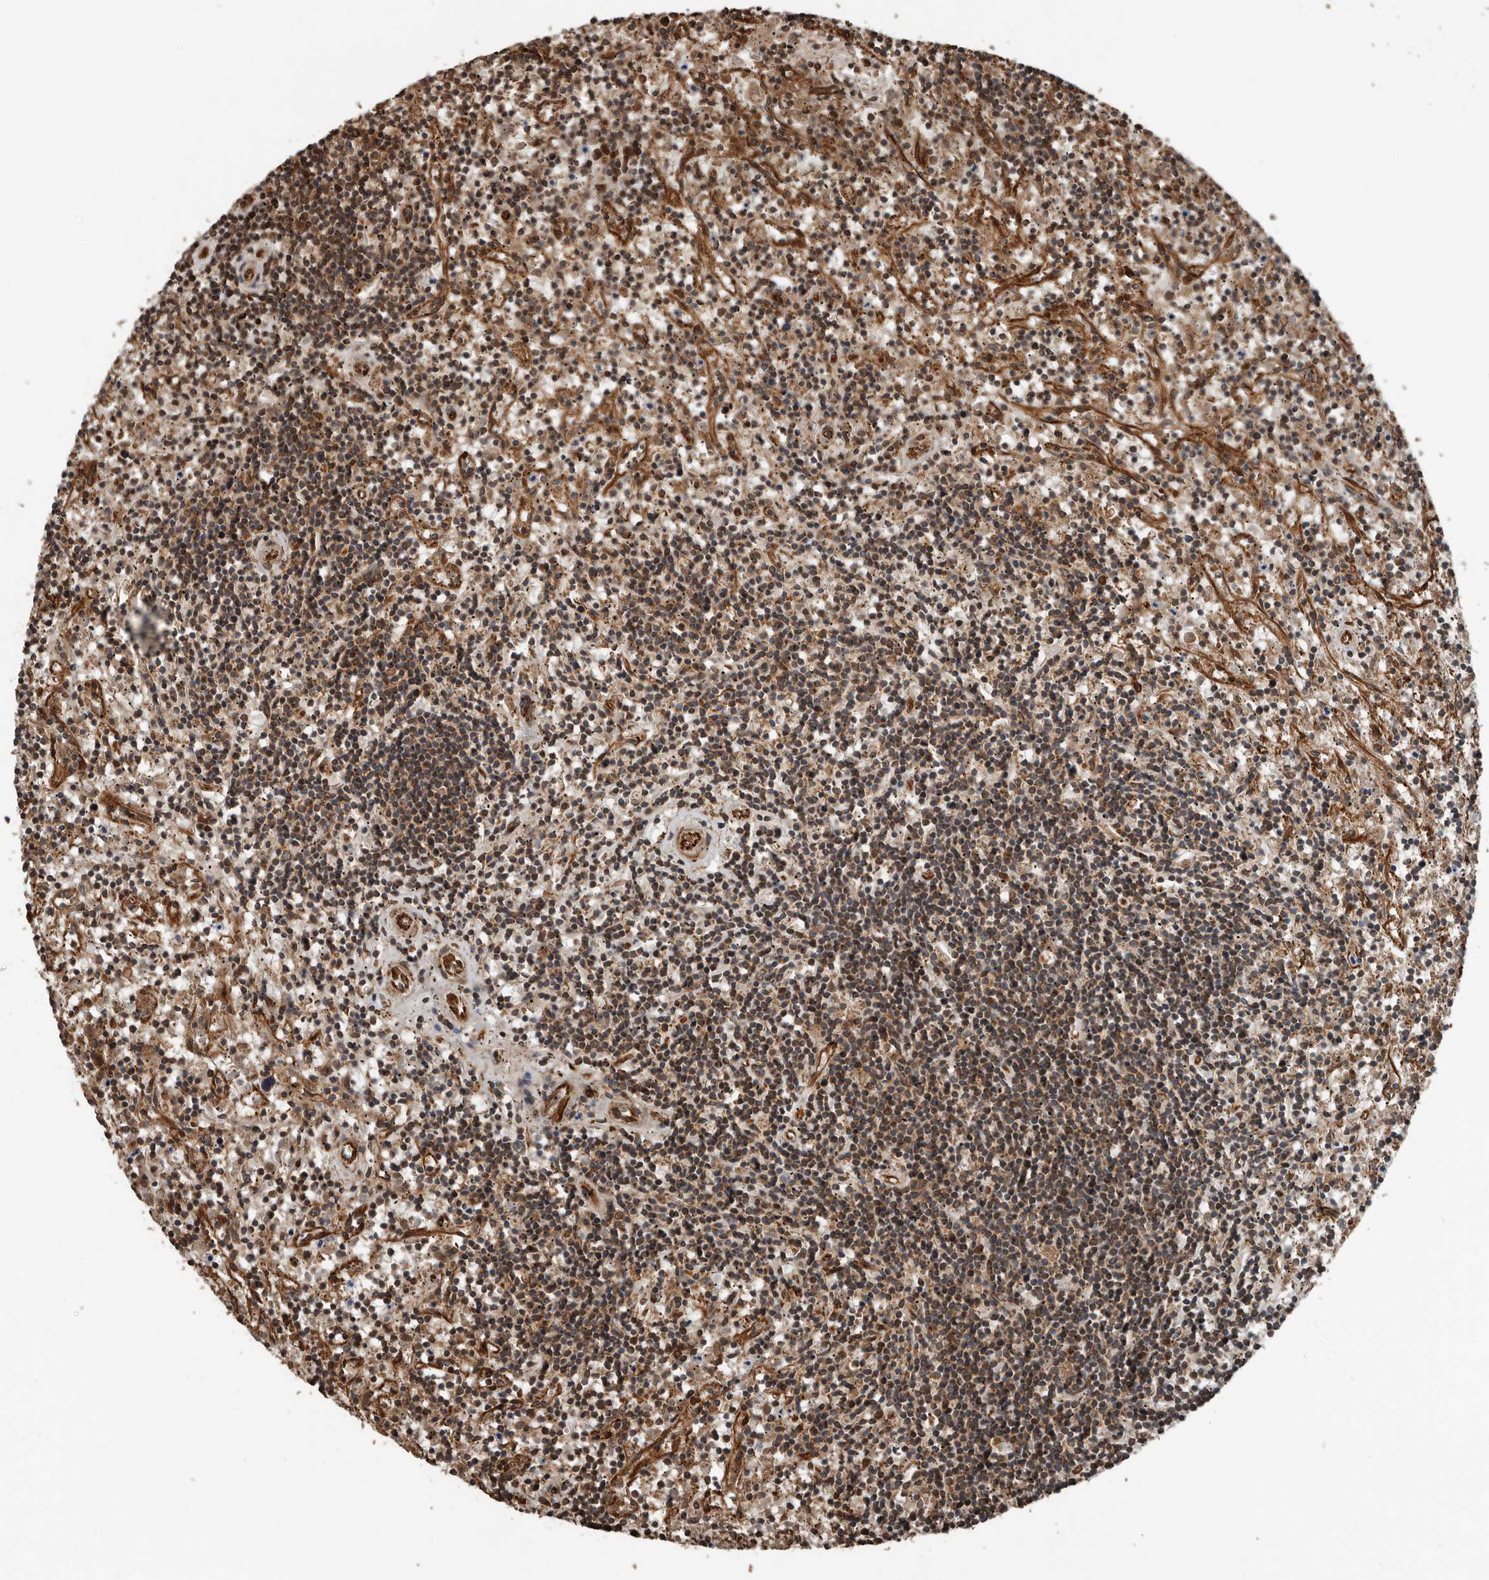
{"staining": {"intensity": "moderate", "quantity": ">75%", "location": "cytoplasmic/membranous"}, "tissue": "lymphoma", "cell_type": "Tumor cells", "image_type": "cancer", "snomed": [{"axis": "morphology", "description": "Malignant lymphoma, non-Hodgkin's type, Low grade"}, {"axis": "topography", "description": "Spleen"}], "caption": "Brown immunohistochemical staining in lymphoma demonstrates moderate cytoplasmic/membranous staining in approximately >75% of tumor cells.", "gene": "YOD1", "patient": {"sex": "male", "age": 76}}